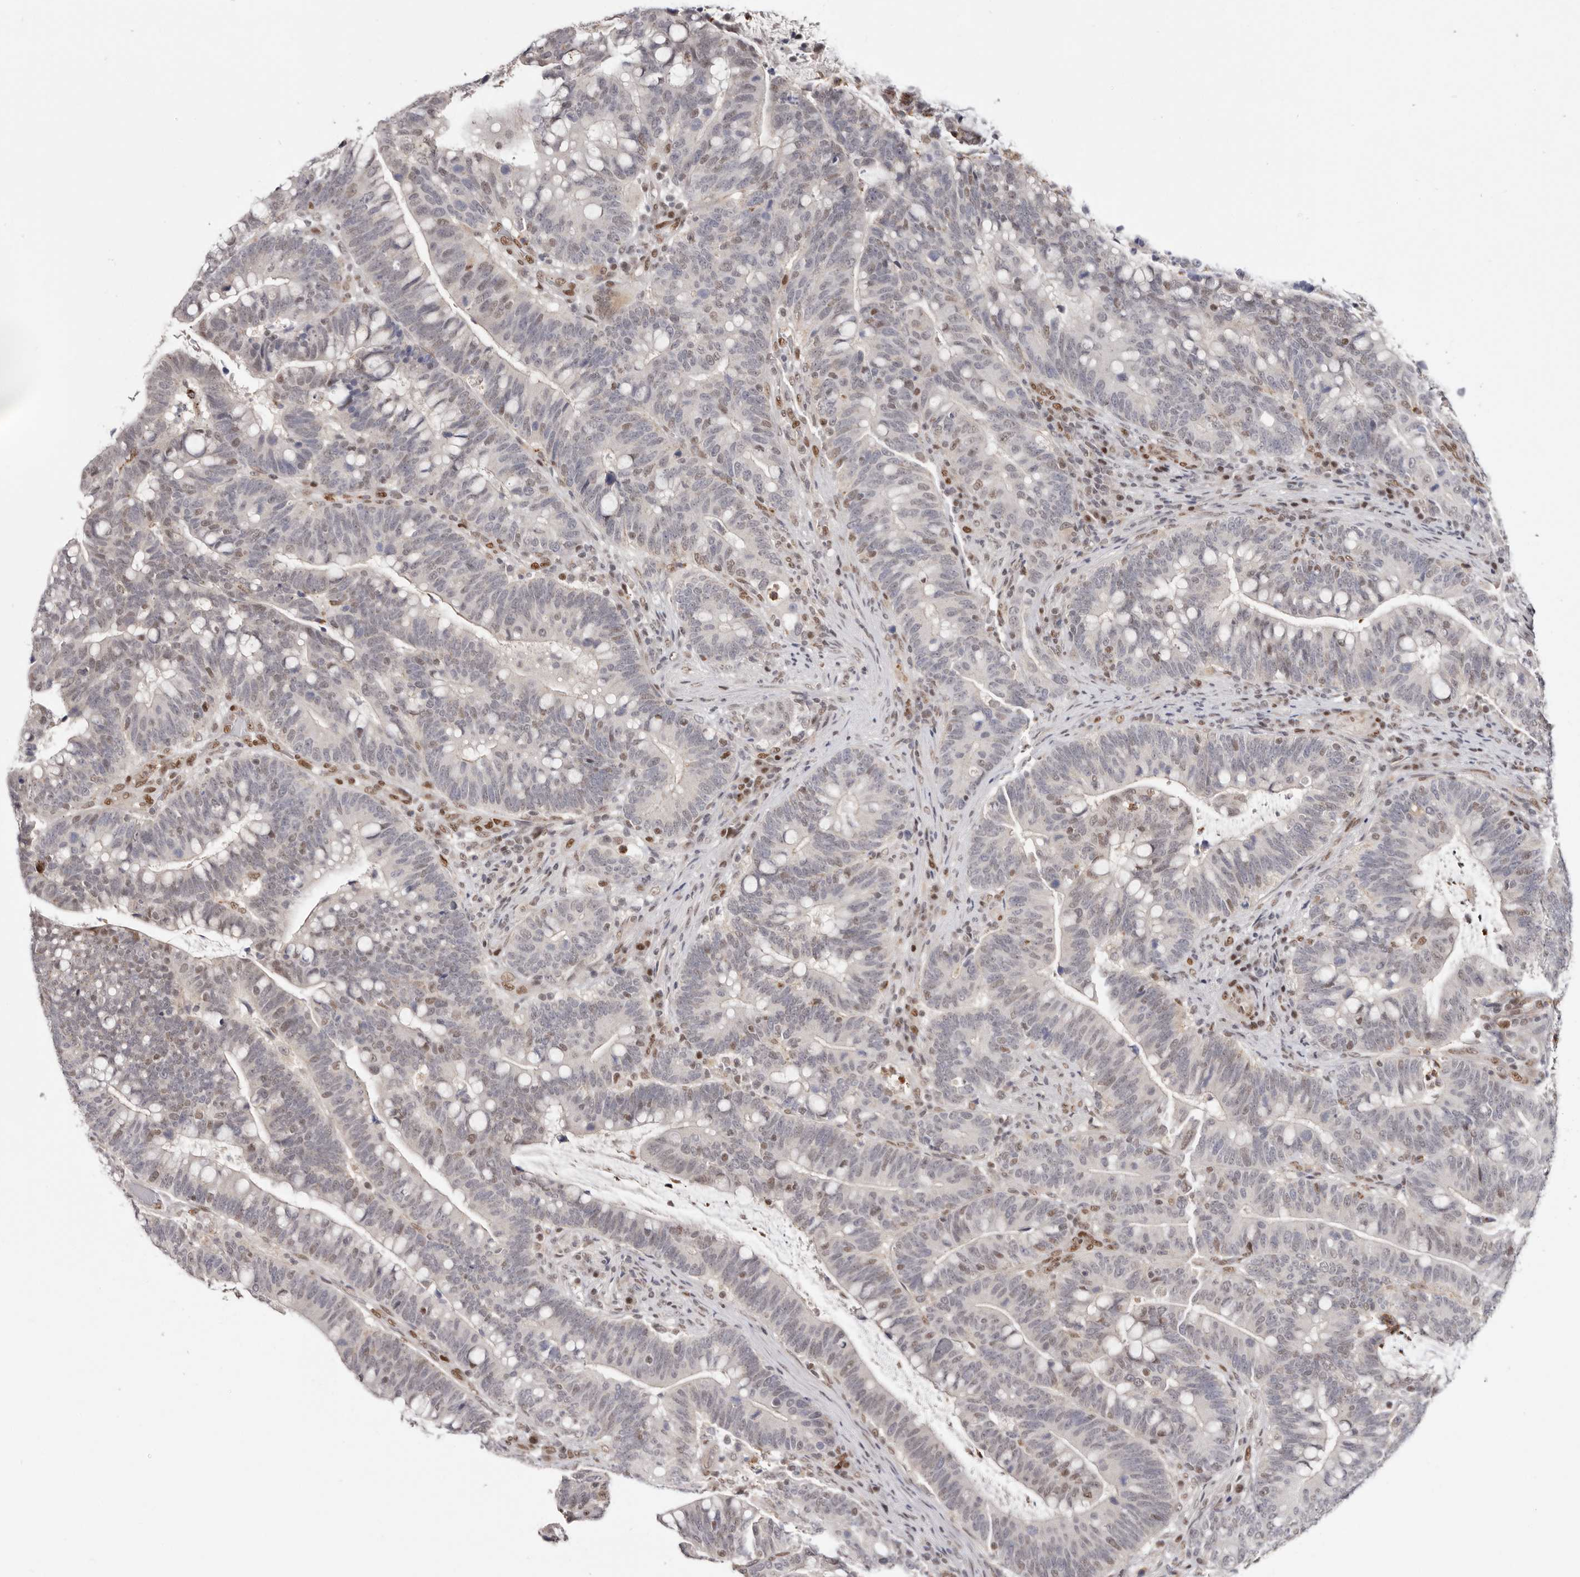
{"staining": {"intensity": "weak", "quantity": "<25%", "location": "nuclear"}, "tissue": "colorectal cancer", "cell_type": "Tumor cells", "image_type": "cancer", "snomed": [{"axis": "morphology", "description": "Adenocarcinoma, NOS"}, {"axis": "topography", "description": "Colon"}], "caption": "Immunohistochemical staining of colorectal cancer shows no significant expression in tumor cells. (Stains: DAB (3,3'-diaminobenzidine) immunohistochemistry (IHC) with hematoxylin counter stain, Microscopy: brightfield microscopy at high magnification).", "gene": "SMAD7", "patient": {"sex": "female", "age": 66}}